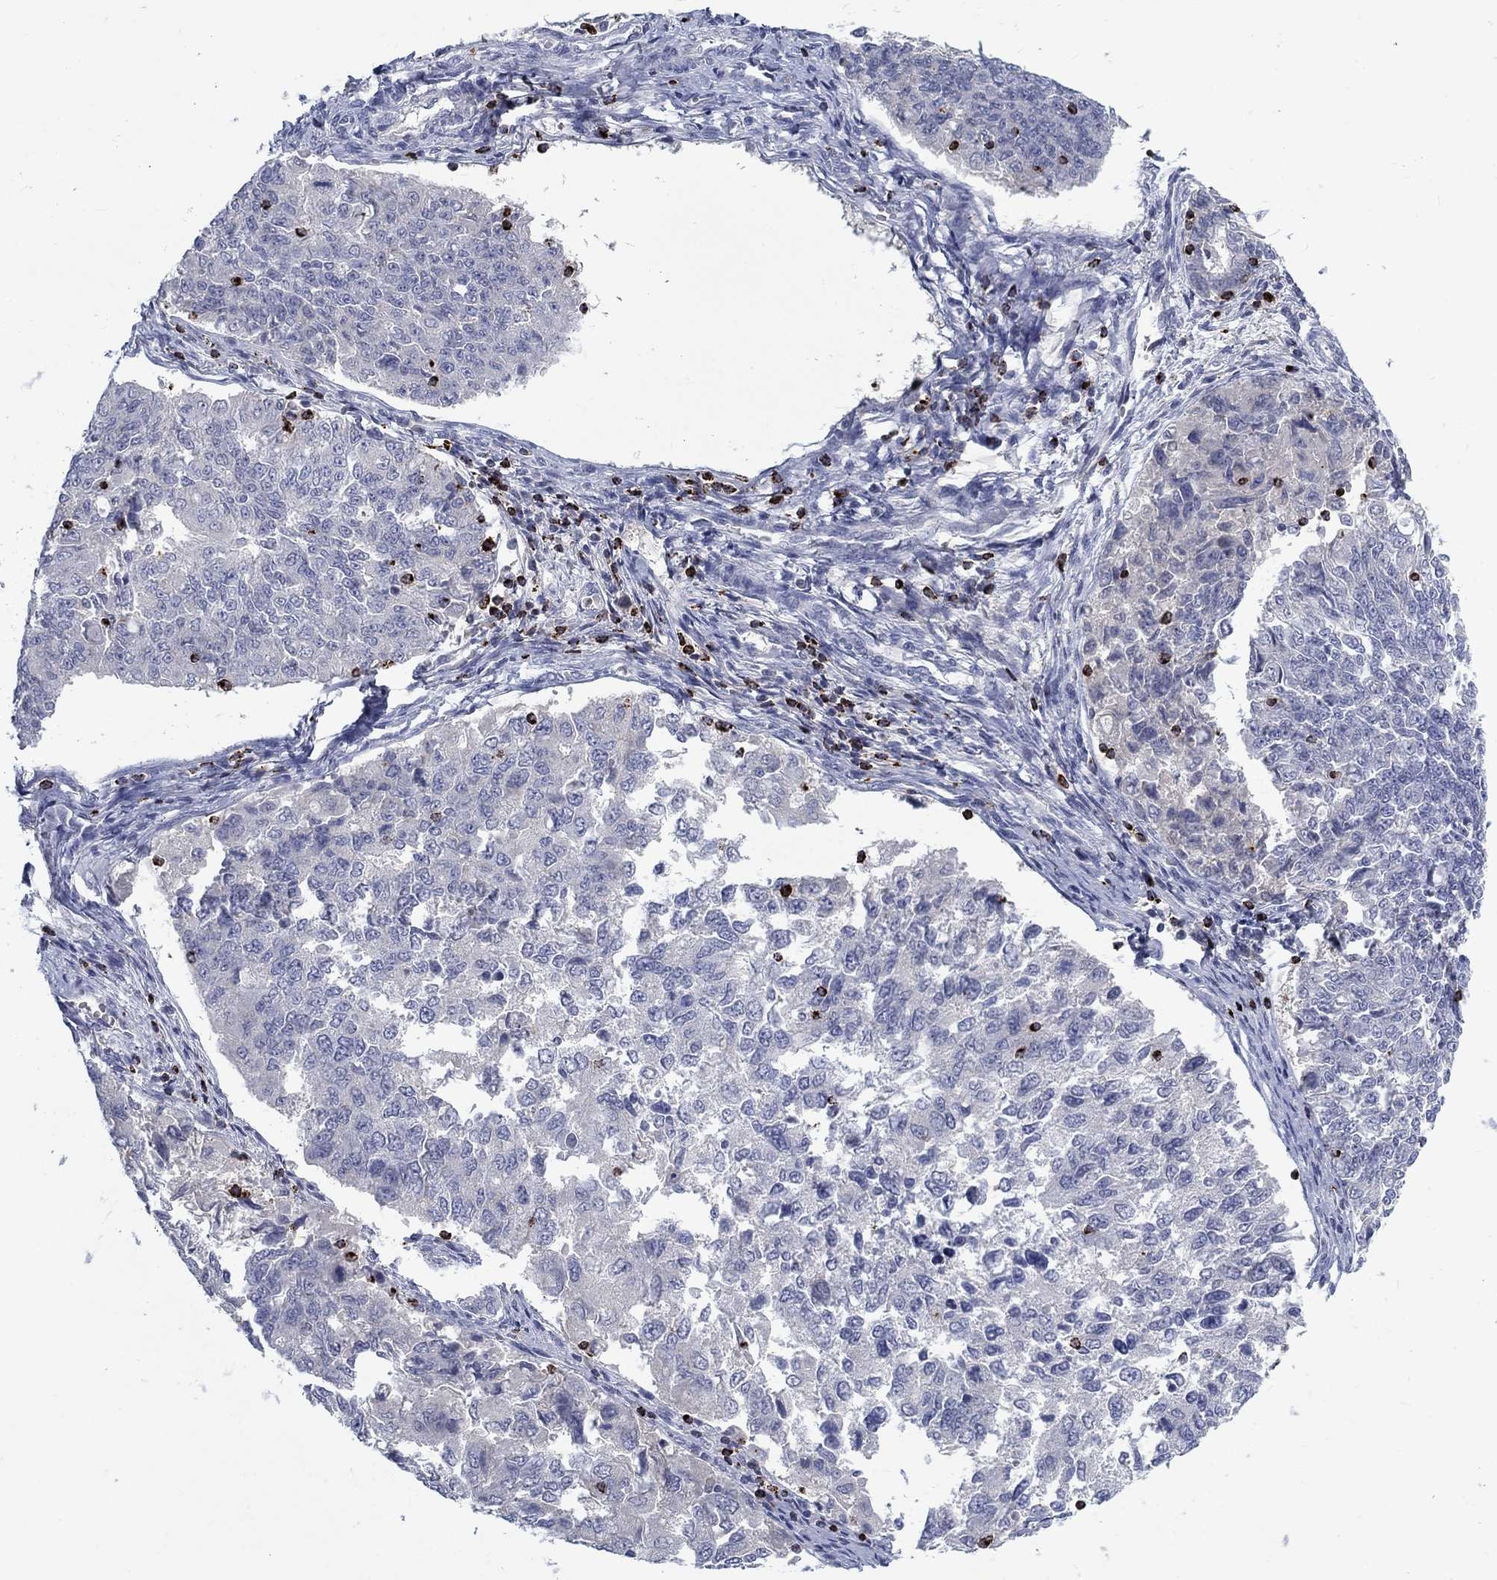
{"staining": {"intensity": "negative", "quantity": "none", "location": "none"}, "tissue": "endometrial cancer", "cell_type": "Tumor cells", "image_type": "cancer", "snomed": [{"axis": "morphology", "description": "Adenocarcinoma, NOS"}, {"axis": "topography", "description": "Endometrium"}], "caption": "Photomicrograph shows no protein staining in tumor cells of endometrial adenocarcinoma tissue.", "gene": "GZMA", "patient": {"sex": "female", "age": 43}}